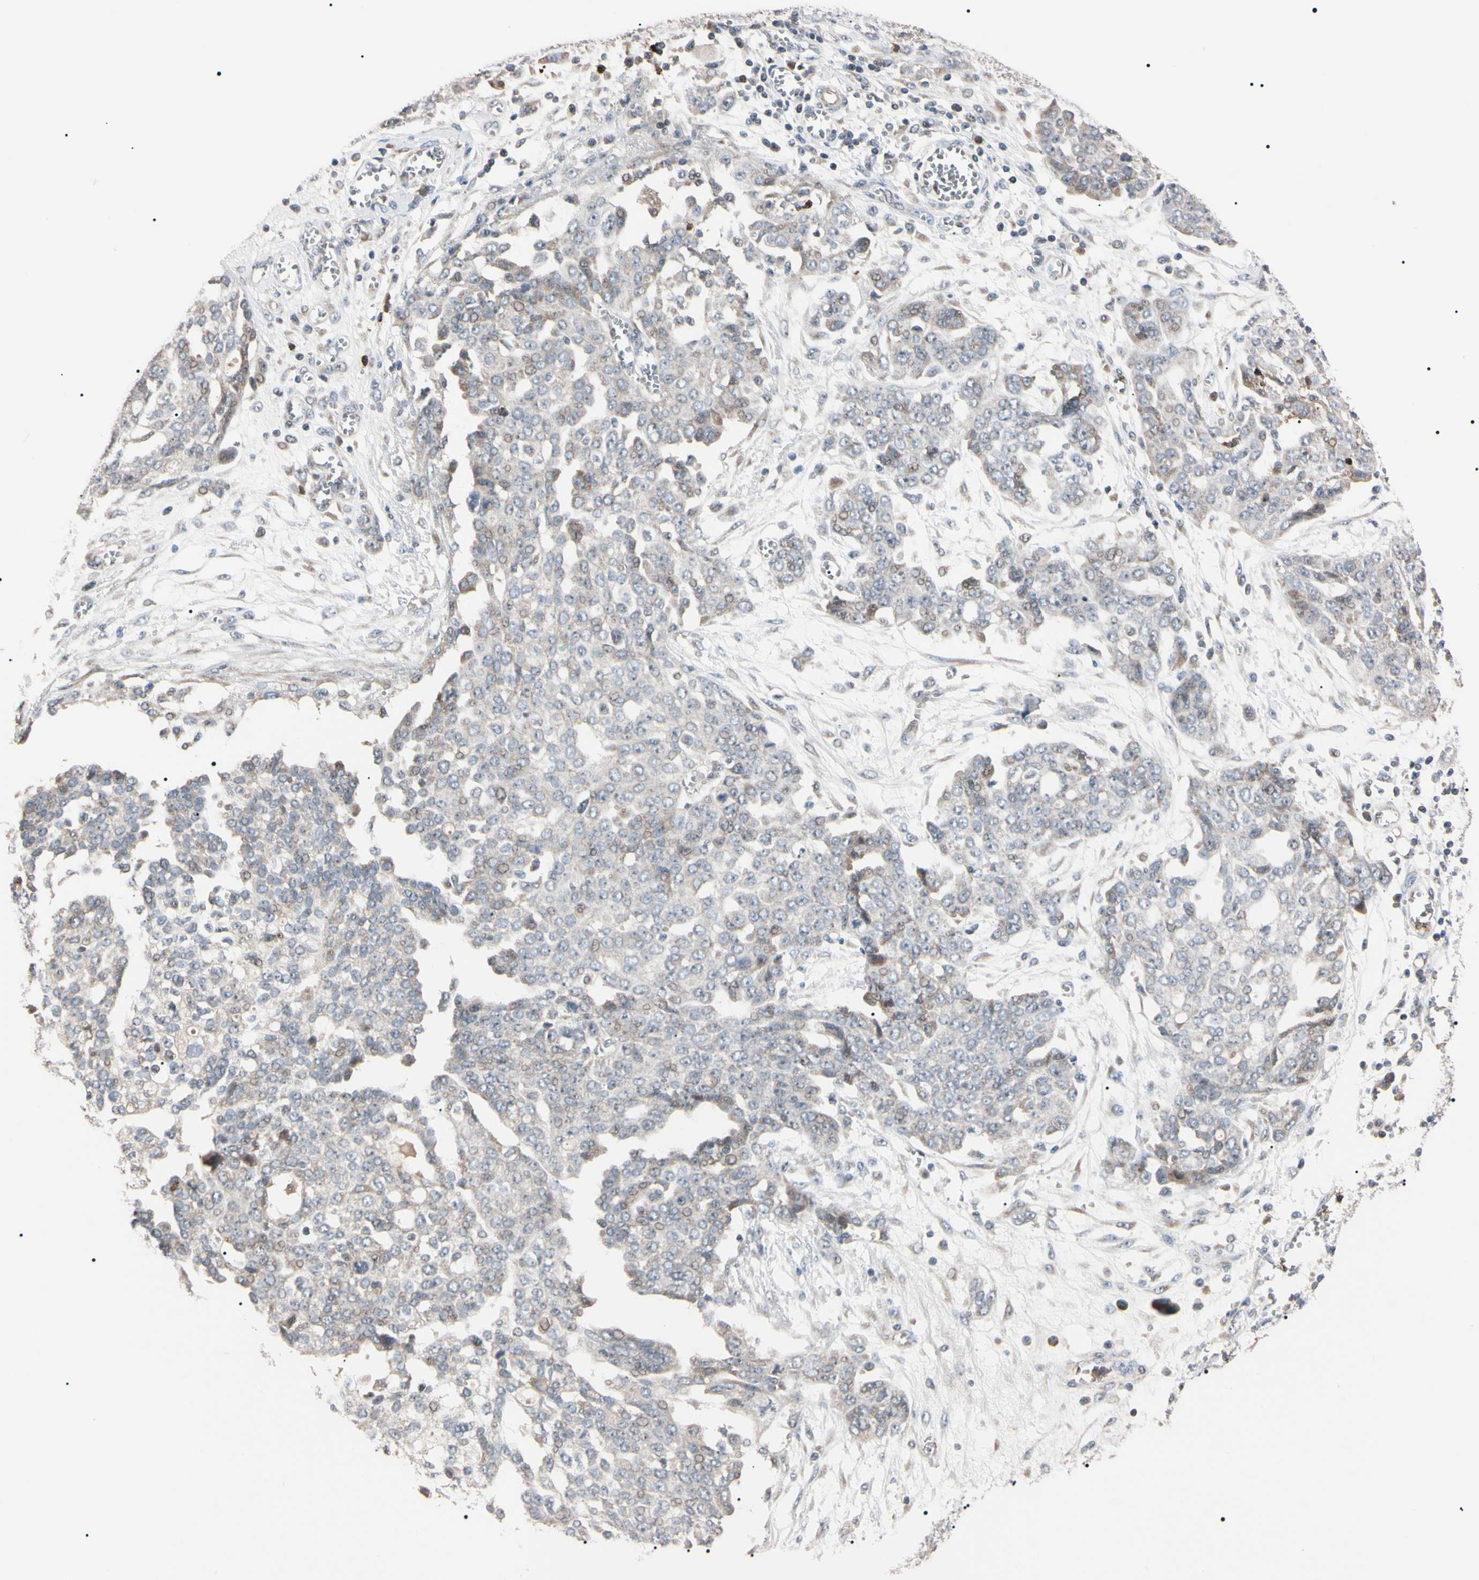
{"staining": {"intensity": "weak", "quantity": "25%-75%", "location": "cytoplasmic/membranous"}, "tissue": "ovarian cancer", "cell_type": "Tumor cells", "image_type": "cancer", "snomed": [{"axis": "morphology", "description": "Cystadenocarcinoma, serous, NOS"}, {"axis": "topography", "description": "Soft tissue"}, {"axis": "topography", "description": "Ovary"}], "caption": "An immunohistochemistry (IHC) micrograph of tumor tissue is shown. Protein staining in brown shows weak cytoplasmic/membranous positivity in serous cystadenocarcinoma (ovarian) within tumor cells.", "gene": "TRAF5", "patient": {"sex": "female", "age": 57}}